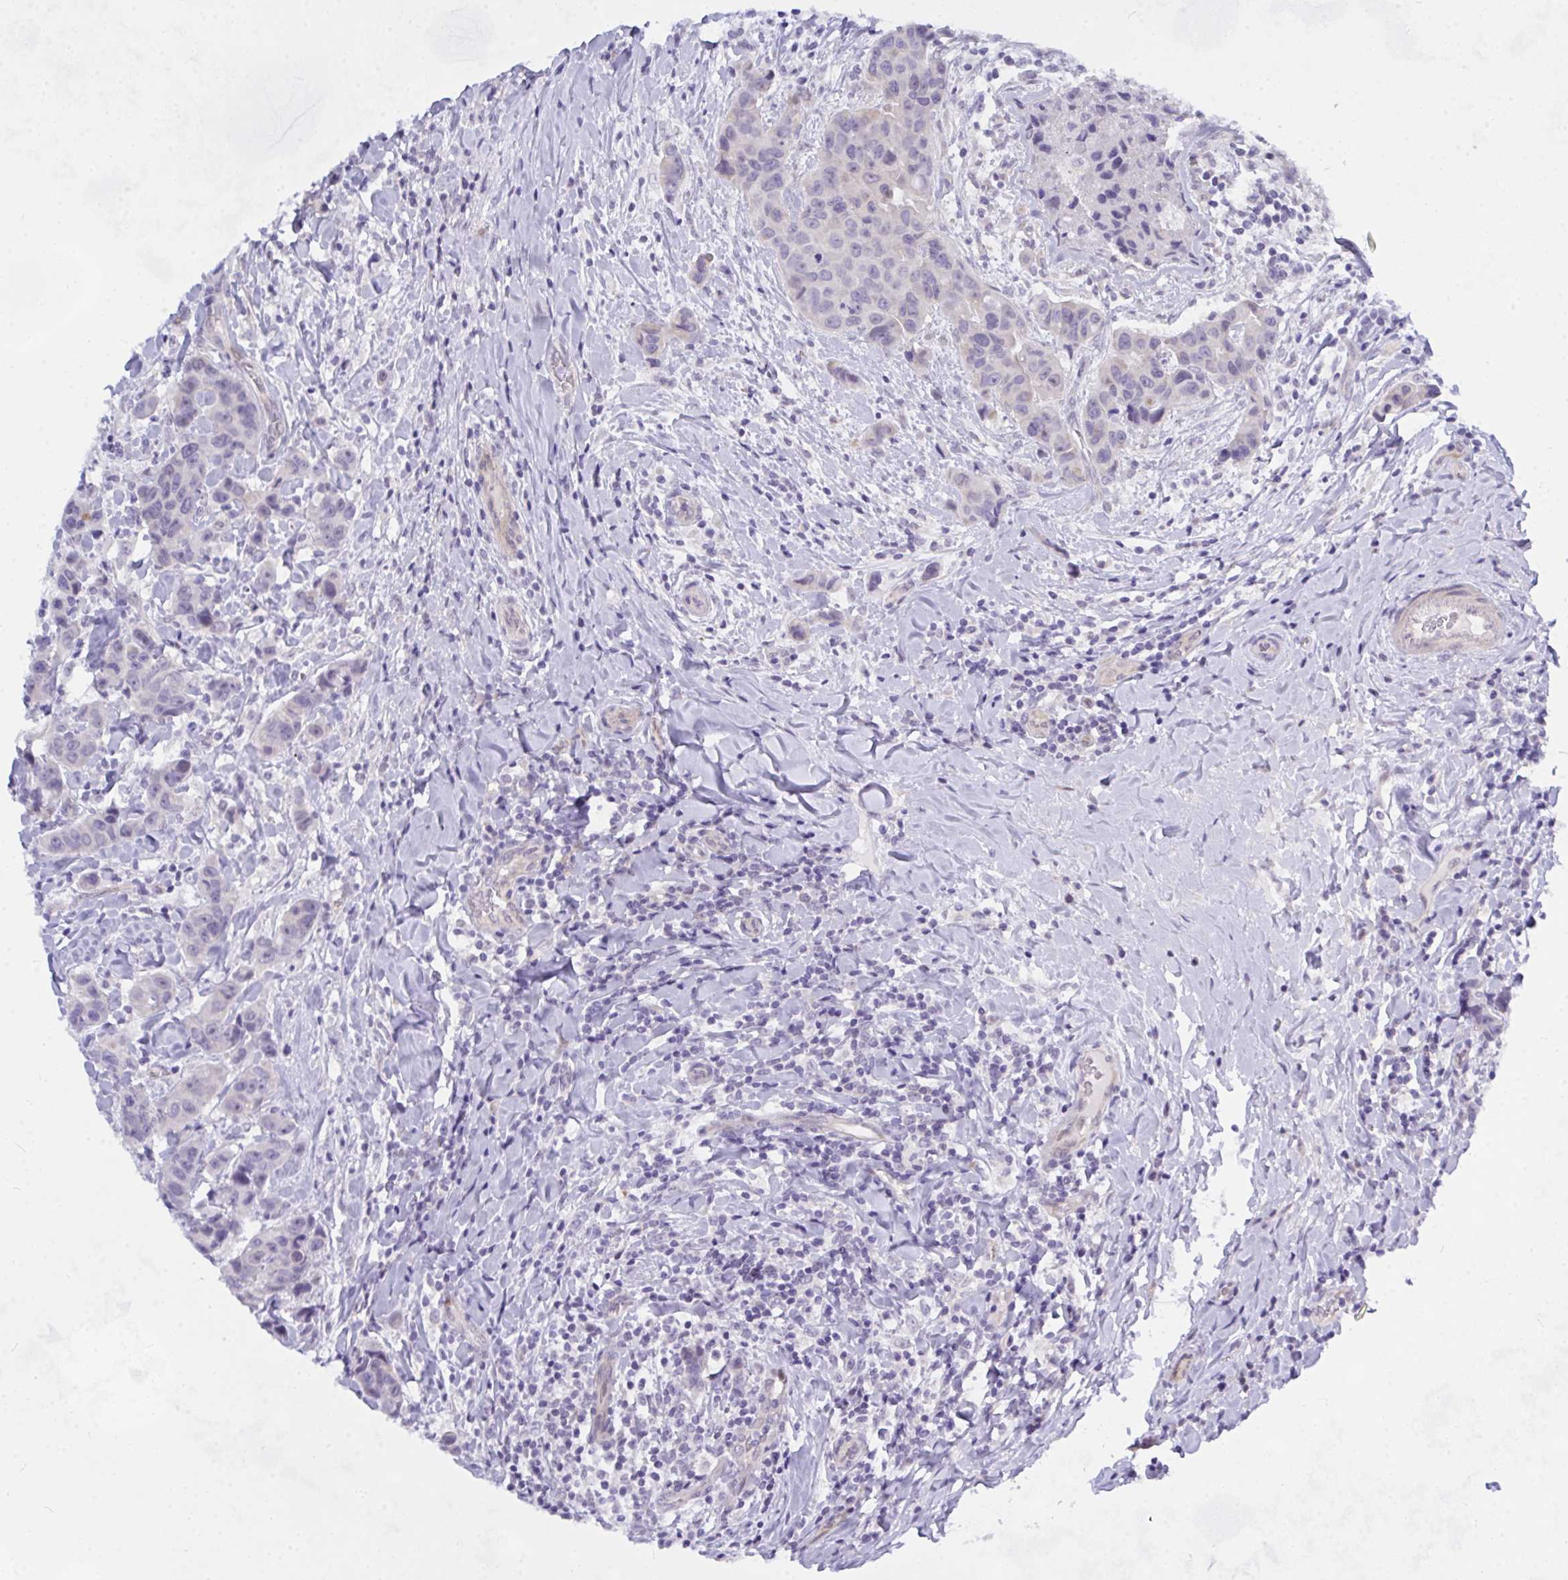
{"staining": {"intensity": "negative", "quantity": "none", "location": "none"}, "tissue": "breast cancer", "cell_type": "Tumor cells", "image_type": "cancer", "snomed": [{"axis": "morphology", "description": "Duct carcinoma"}, {"axis": "topography", "description": "Breast"}], "caption": "Photomicrograph shows no protein positivity in tumor cells of infiltrating ductal carcinoma (breast) tissue.", "gene": "NFXL1", "patient": {"sex": "female", "age": 24}}